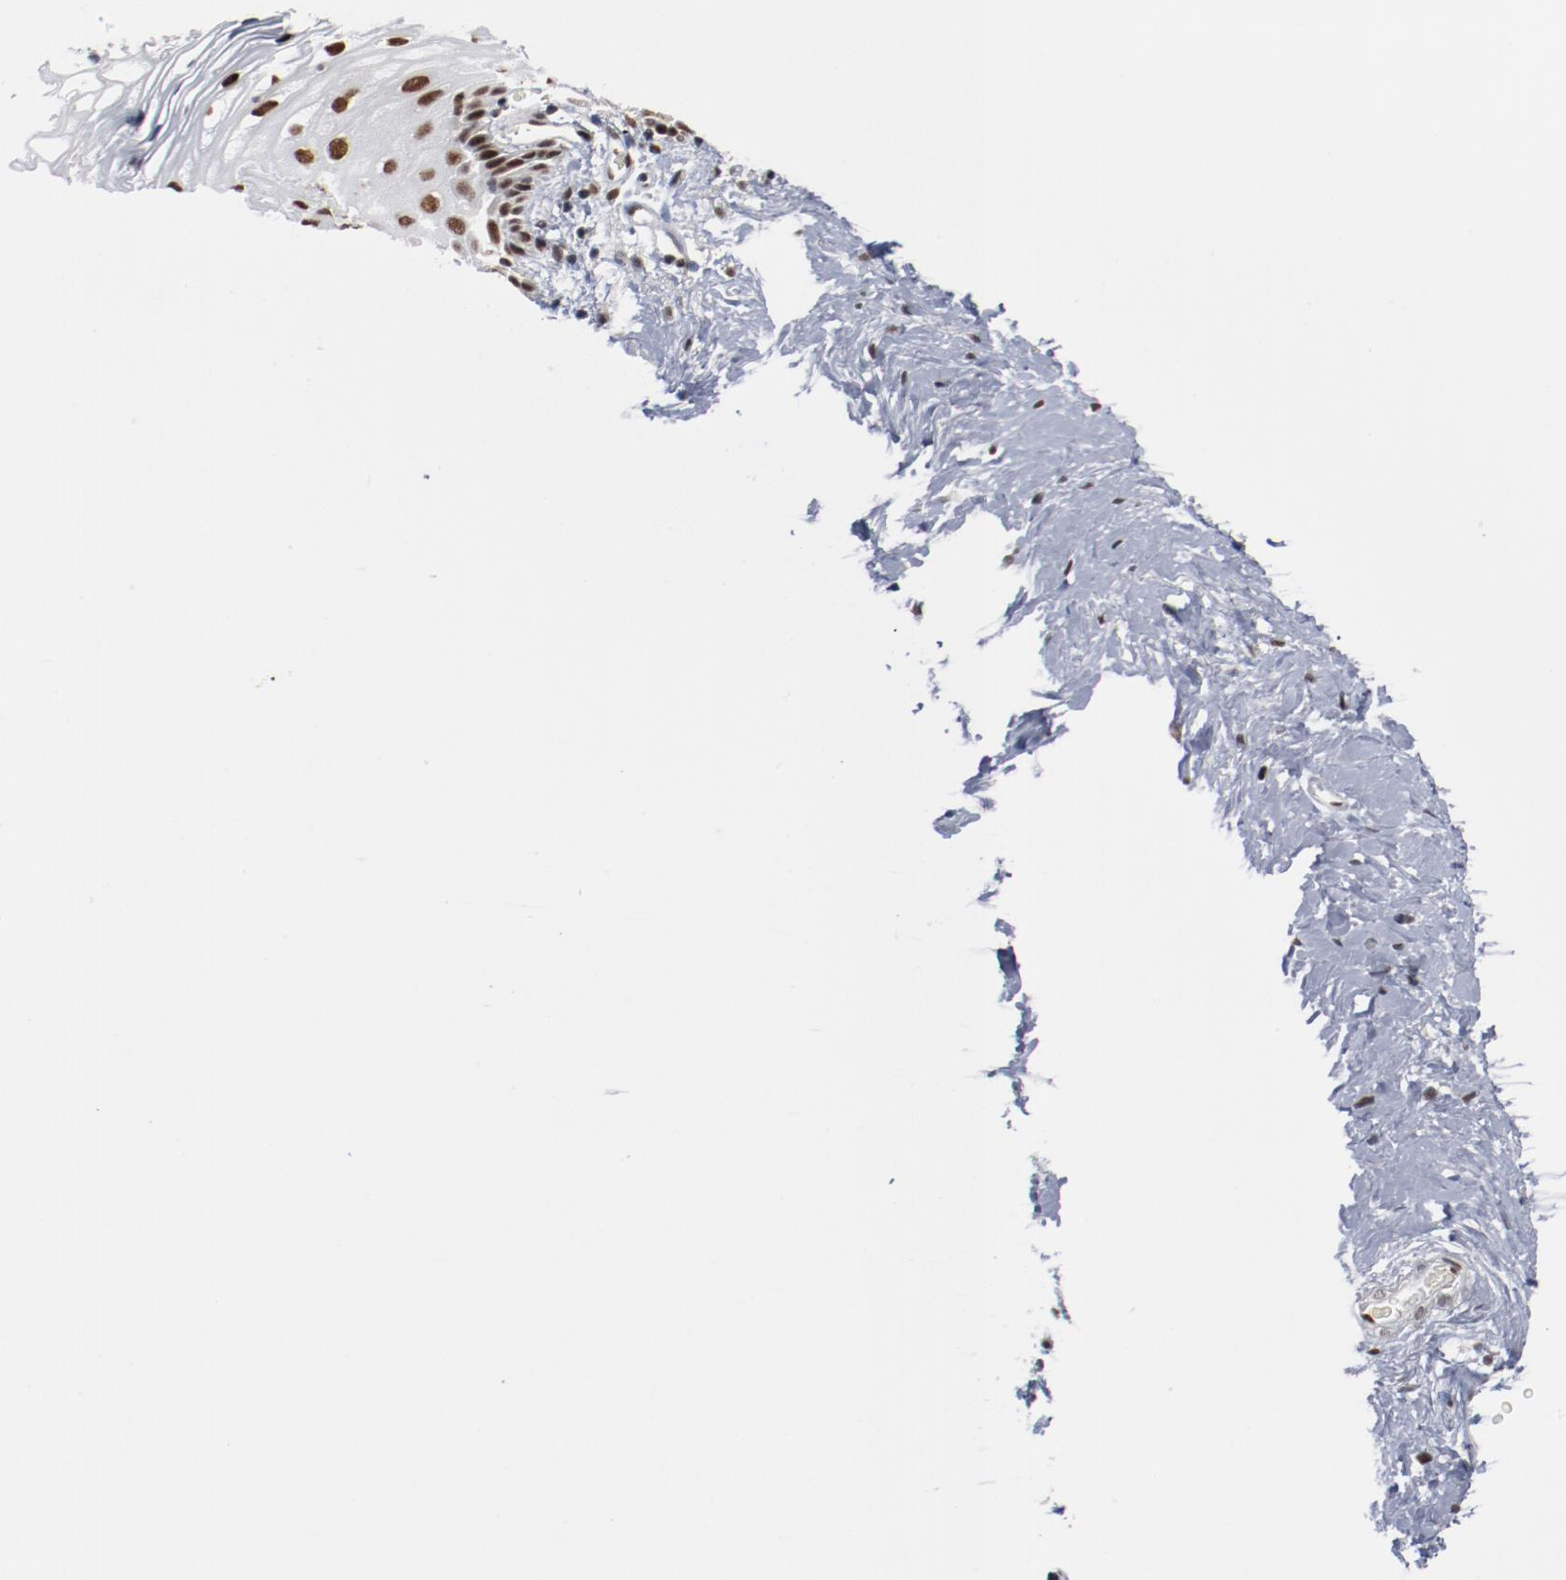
{"staining": {"intensity": "moderate", "quantity": ">75%", "location": "nuclear"}, "tissue": "vagina", "cell_type": "Squamous epithelial cells", "image_type": "normal", "snomed": [{"axis": "morphology", "description": "Normal tissue, NOS"}, {"axis": "topography", "description": "Vagina"}], "caption": "This histopathology image demonstrates IHC staining of normal vagina, with medium moderate nuclear expression in approximately >75% of squamous epithelial cells.", "gene": "BUB3", "patient": {"sex": "female", "age": 61}}